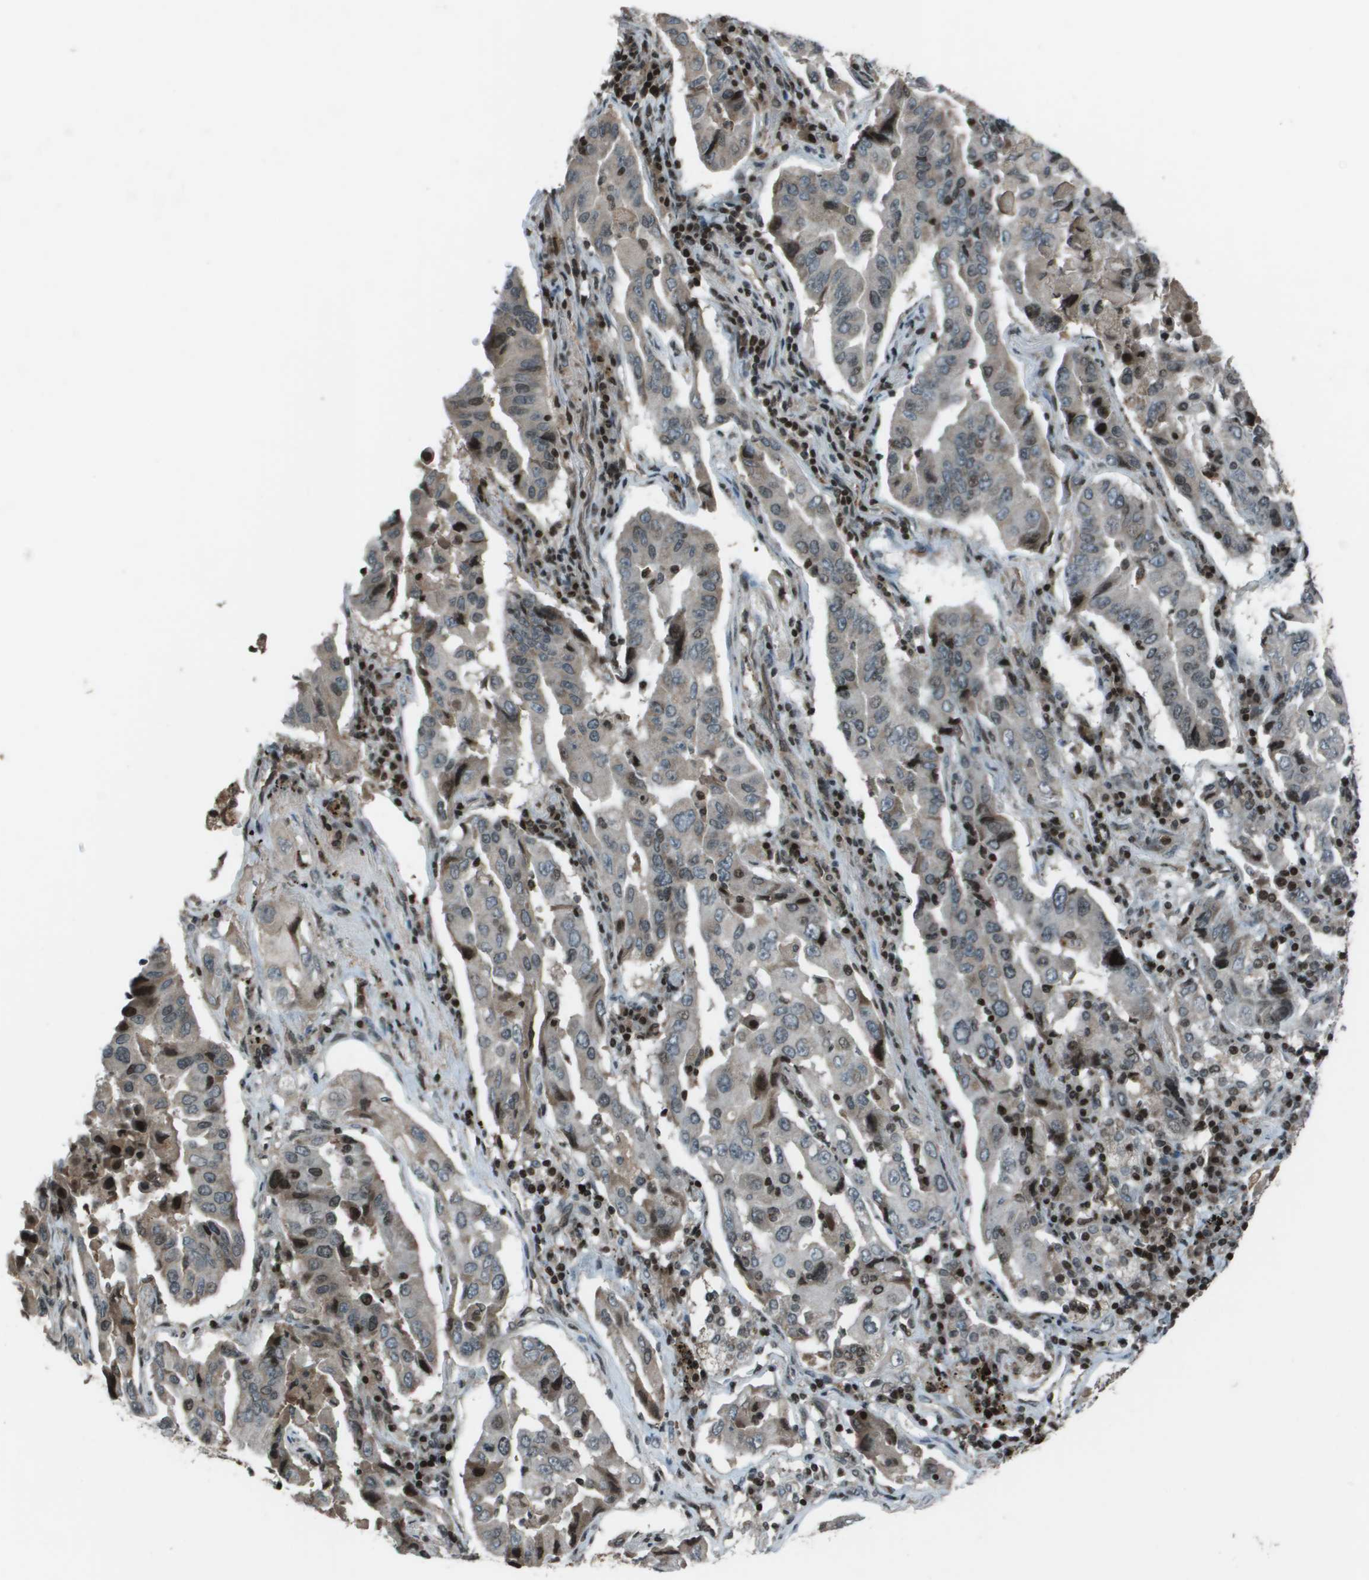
{"staining": {"intensity": "weak", "quantity": "<25%", "location": "cytoplasmic/membranous"}, "tissue": "lung cancer", "cell_type": "Tumor cells", "image_type": "cancer", "snomed": [{"axis": "morphology", "description": "Adenocarcinoma, NOS"}, {"axis": "topography", "description": "Lung"}], "caption": "The photomicrograph displays no significant expression in tumor cells of lung cancer. (DAB (3,3'-diaminobenzidine) IHC visualized using brightfield microscopy, high magnification).", "gene": "CXCL12", "patient": {"sex": "female", "age": 65}}